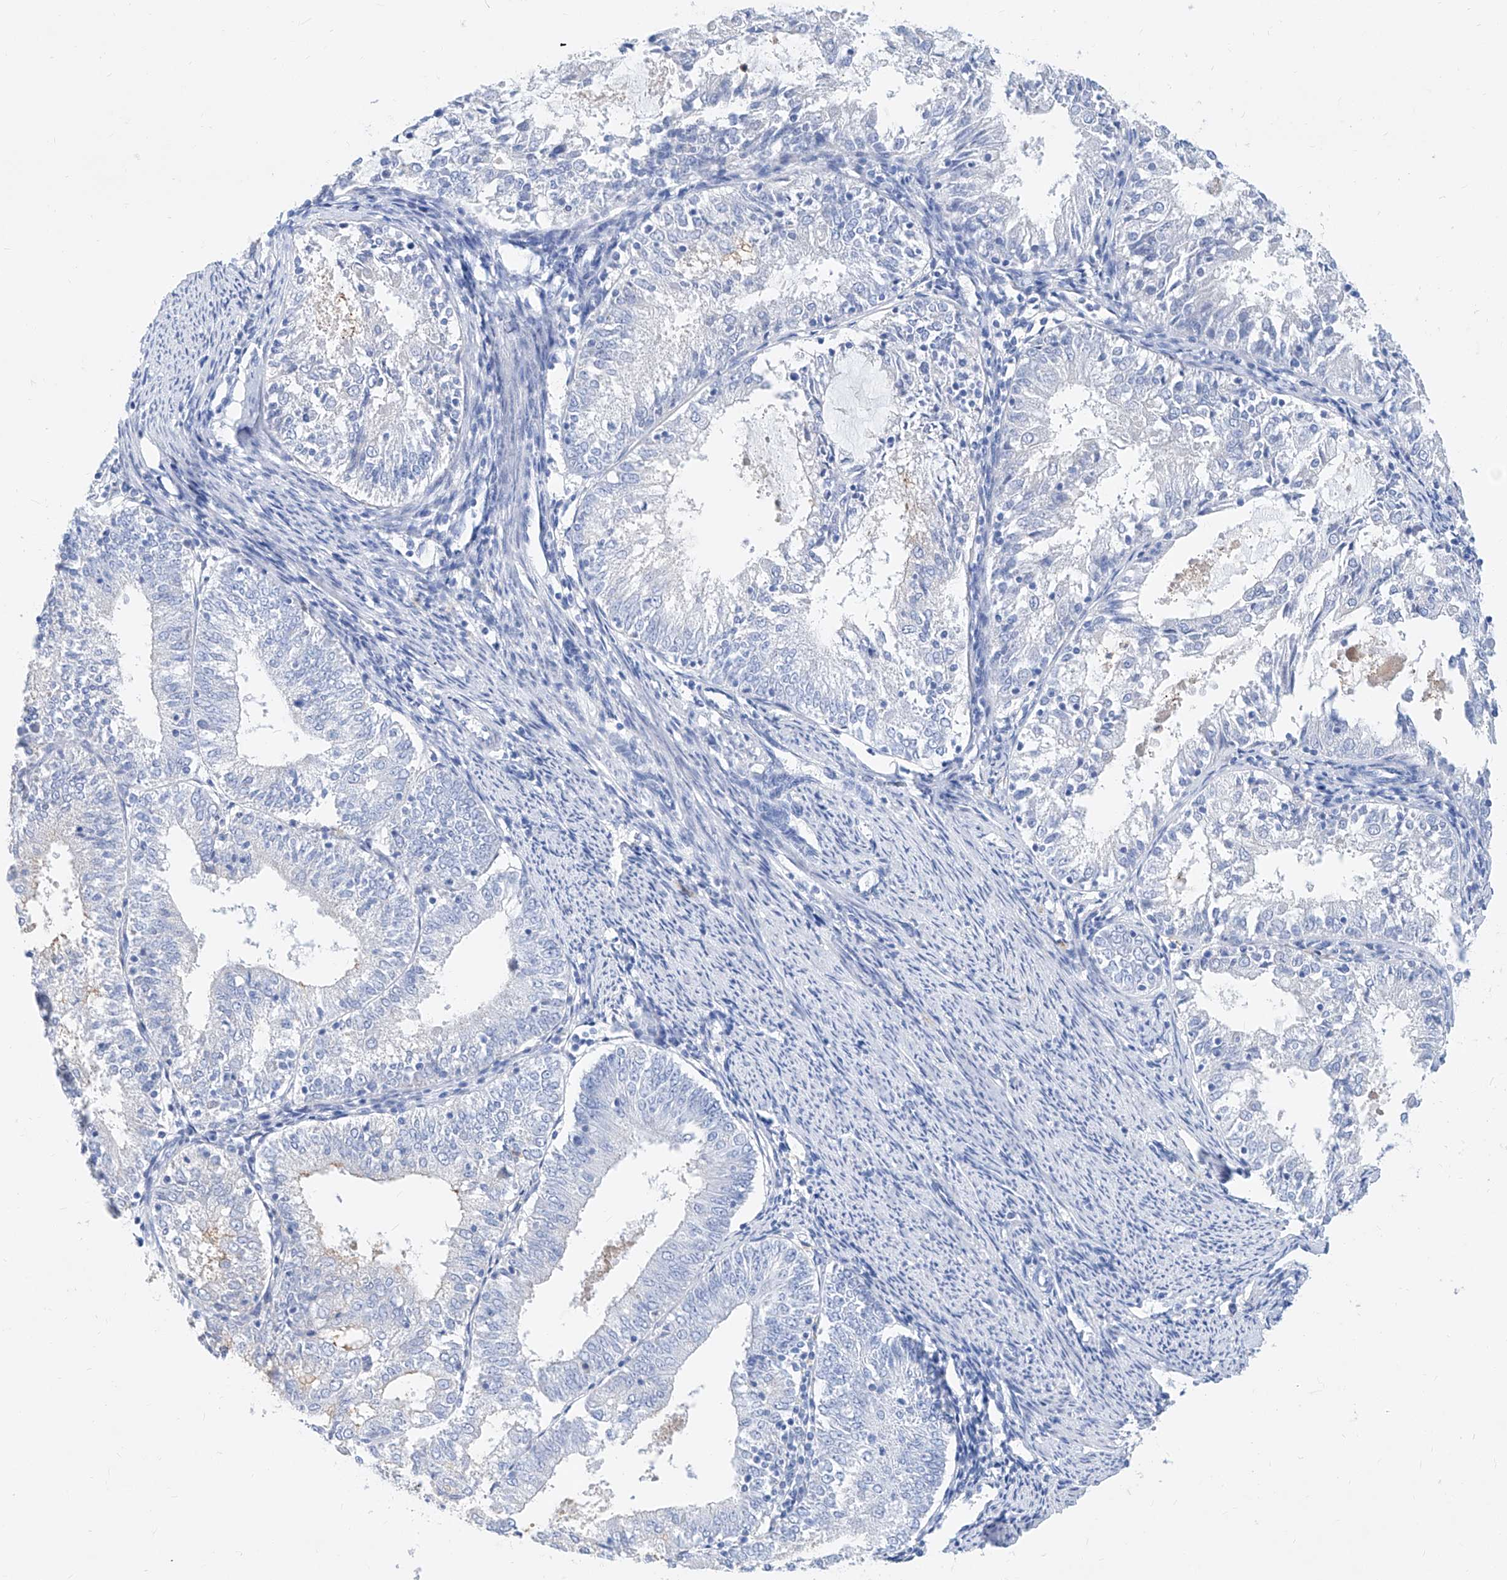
{"staining": {"intensity": "negative", "quantity": "none", "location": "none"}, "tissue": "endometrial cancer", "cell_type": "Tumor cells", "image_type": "cancer", "snomed": [{"axis": "morphology", "description": "Adenocarcinoma, NOS"}, {"axis": "topography", "description": "Endometrium"}], "caption": "Photomicrograph shows no significant protein expression in tumor cells of adenocarcinoma (endometrial).", "gene": "SLC25A29", "patient": {"sex": "female", "age": 57}}